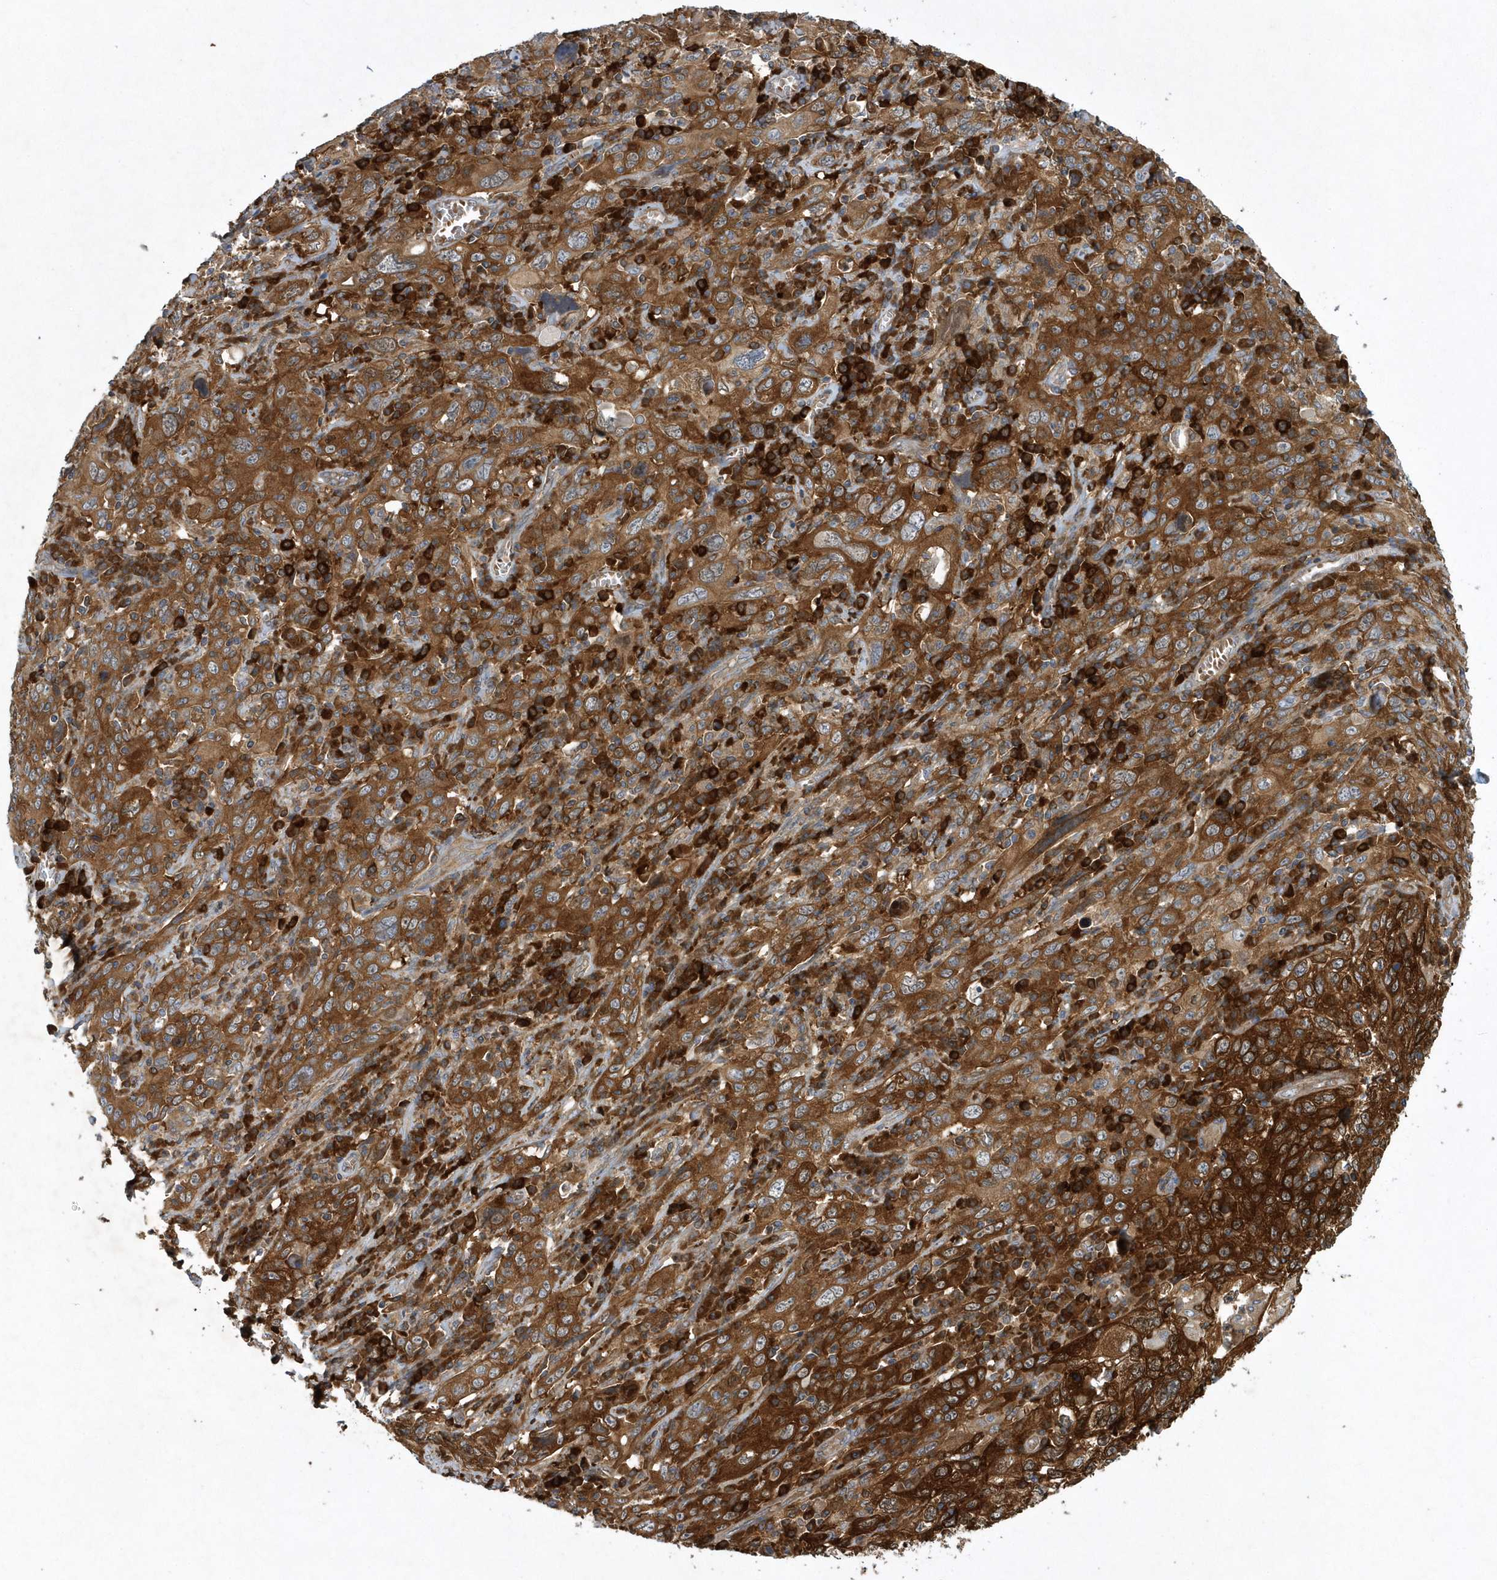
{"staining": {"intensity": "moderate", "quantity": ">75%", "location": "cytoplasmic/membranous"}, "tissue": "cervical cancer", "cell_type": "Tumor cells", "image_type": "cancer", "snomed": [{"axis": "morphology", "description": "Squamous cell carcinoma, NOS"}, {"axis": "topography", "description": "Cervix"}], "caption": "Immunohistochemical staining of human cervical cancer demonstrates medium levels of moderate cytoplasmic/membranous staining in about >75% of tumor cells. (brown staining indicates protein expression, while blue staining denotes nuclei).", "gene": "PAICS", "patient": {"sex": "female", "age": 46}}